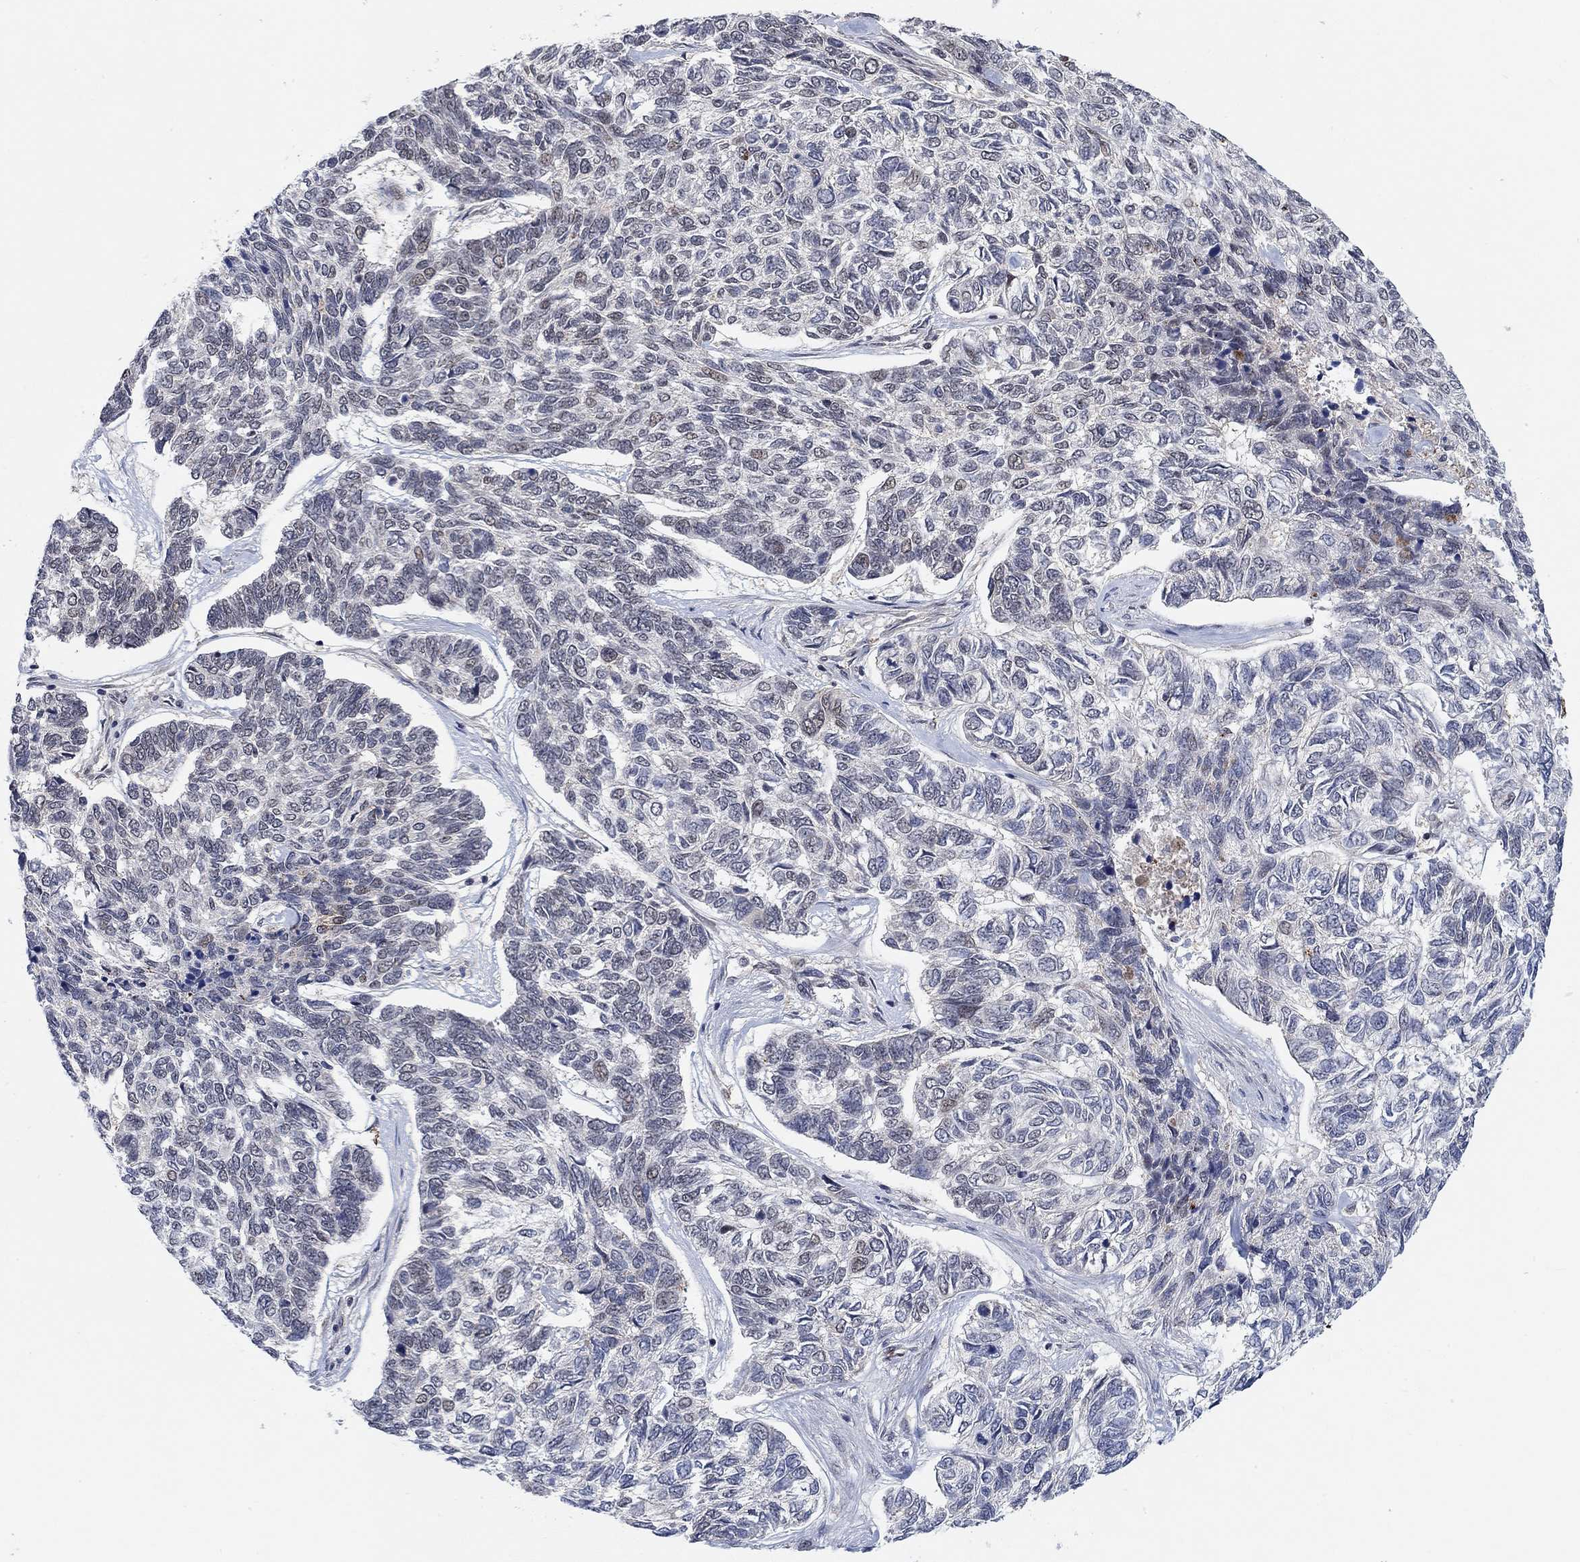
{"staining": {"intensity": "negative", "quantity": "none", "location": "none"}, "tissue": "skin cancer", "cell_type": "Tumor cells", "image_type": "cancer", "snomed": [{"axis": "morphology", "description": "Basal cell carcinoma"}, {"axis": "topography", "description": "Skin"}], "caption": "A micrograph of human basal cell carcinoma (skin) is negative for staining in tumor cells.", "gene": "THAP8", "patient": {"sex": "female", "age": 65}}